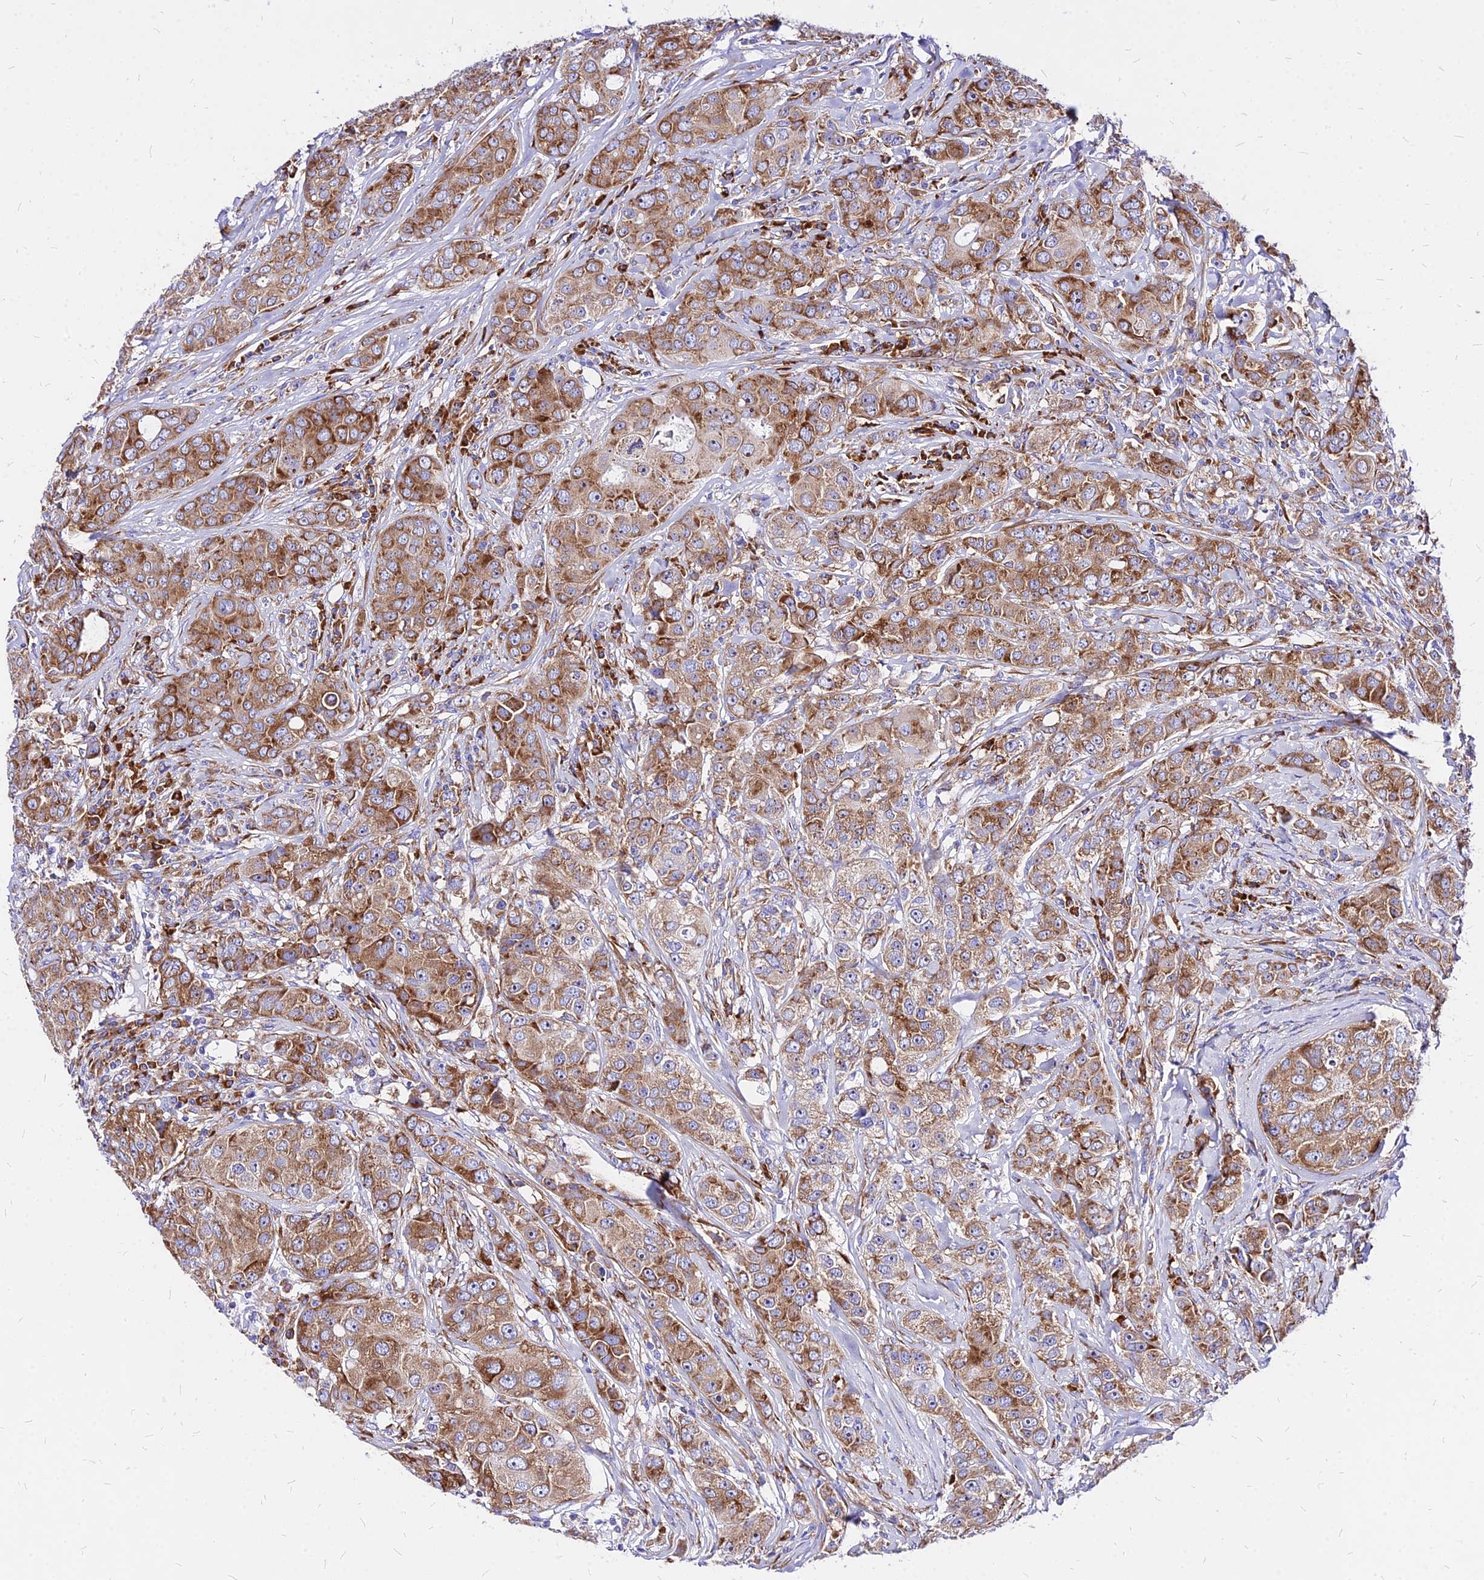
{"staining": {"intensity": "moderate", "quantity": ">75%", "location": "cytoplasmic/membranous"}, "tissue": "breast cancer", "cell_type": "Tumor cells", "image_type": "cancer", "snomed": [{"axis": "morphology", "description": "Duct carcinoma"}, {"axis": "topography", "description": "Breast"}], "caption": "Tumor cells exhibit medium levels of moderate cytoplasmic/membranous staining in approximately >75% of cells in human breast infiltrating ductal carcinoma.", "gene": "RPL19", "patient": {"sex": "female", "age": 43}}